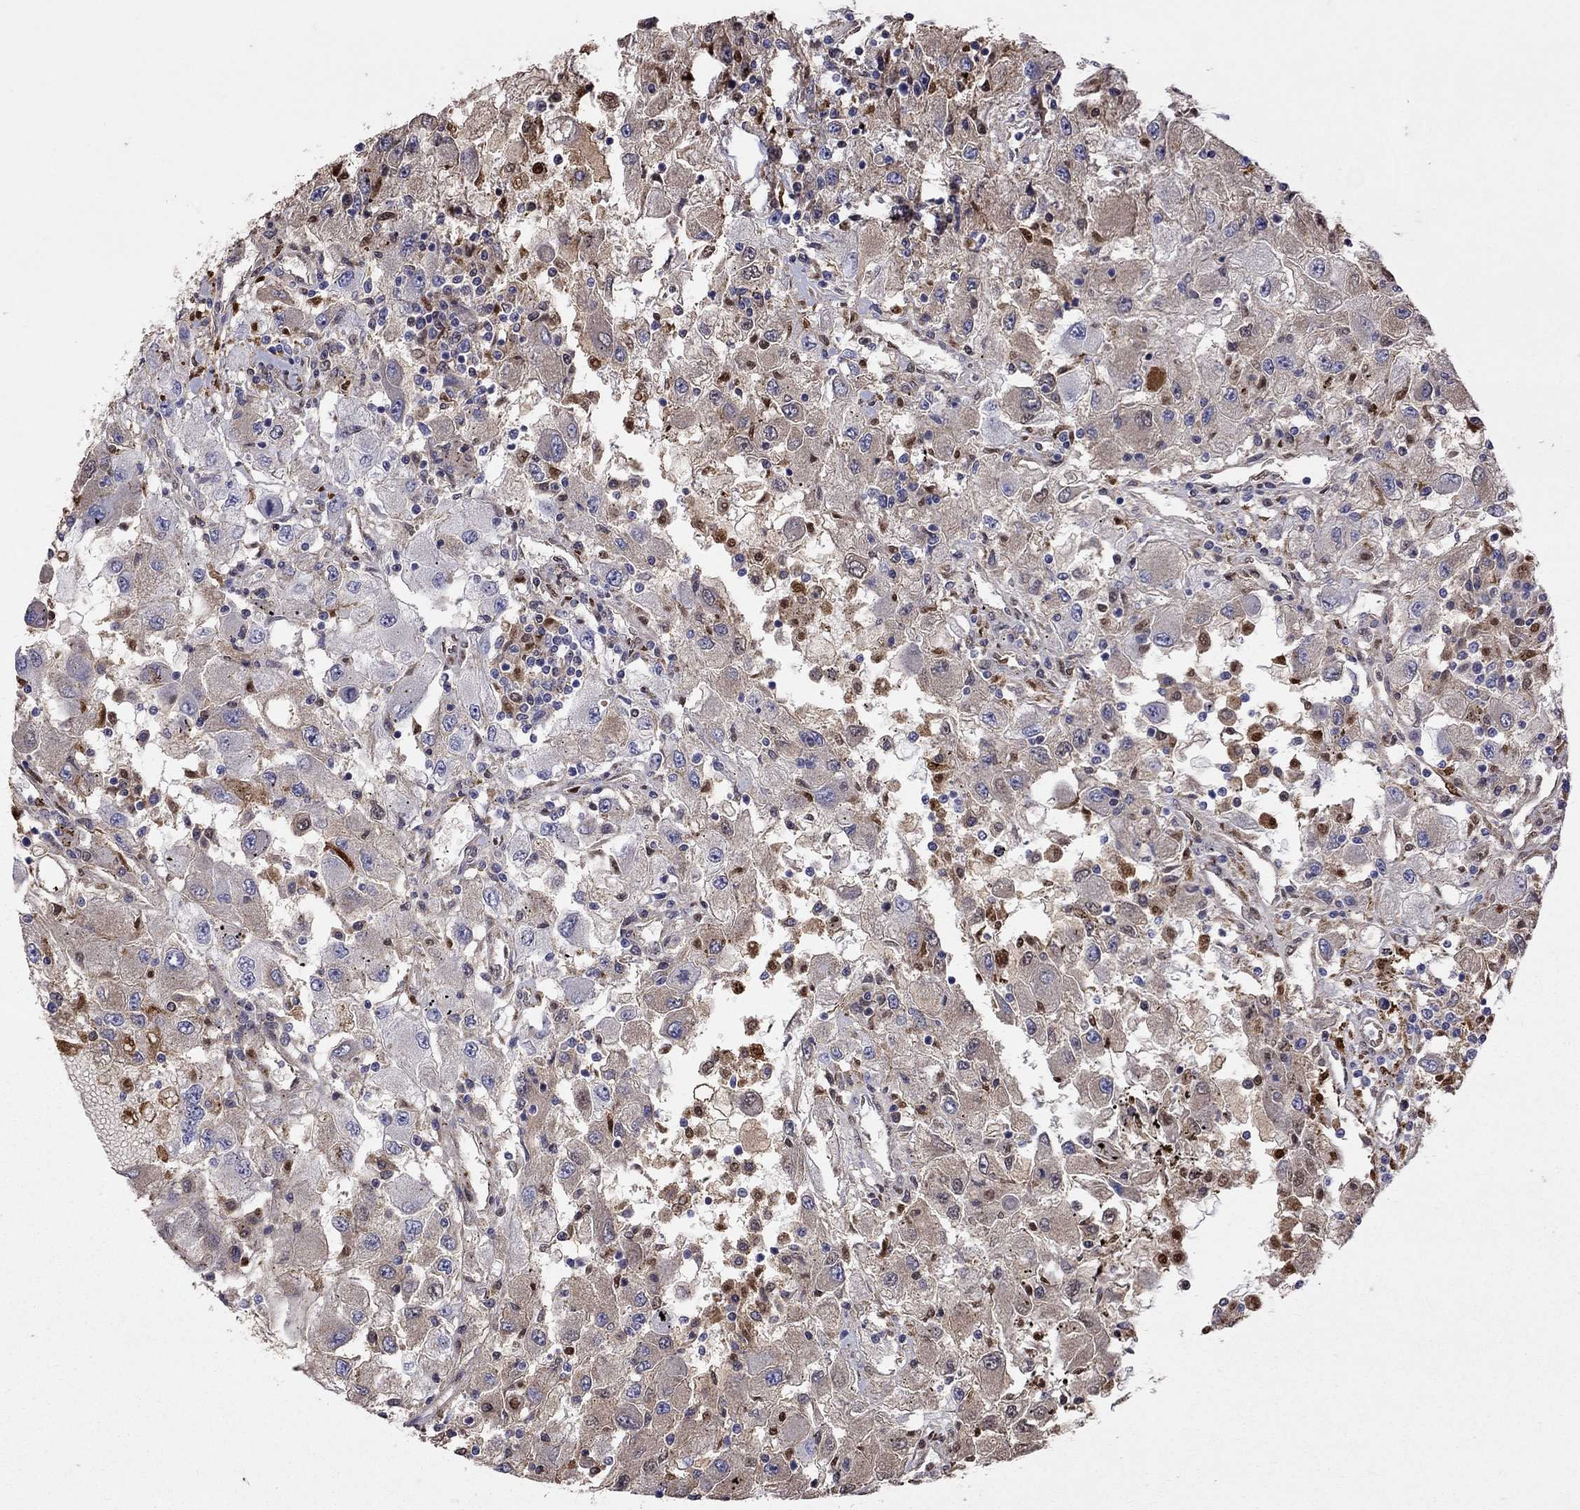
{"staining": {"intensity": "weak", "quantity": "<25%", "location": "cytoplasmic/membranous"}, "tissue": "renal cancer", "cell_type": "Tumor cells", "image_type": "cancer", "snomed": [{"axis": "morphology", "description": "Adenocarcinoma, NOS"}, {"axis": "topography", "description": "Kidney"}], "caption": "Tumor cells show no significant protein expression in adenocarcinoma (renal).", "gene": "SERPINA3", "patient": {"sex": "female", "age": 67}}